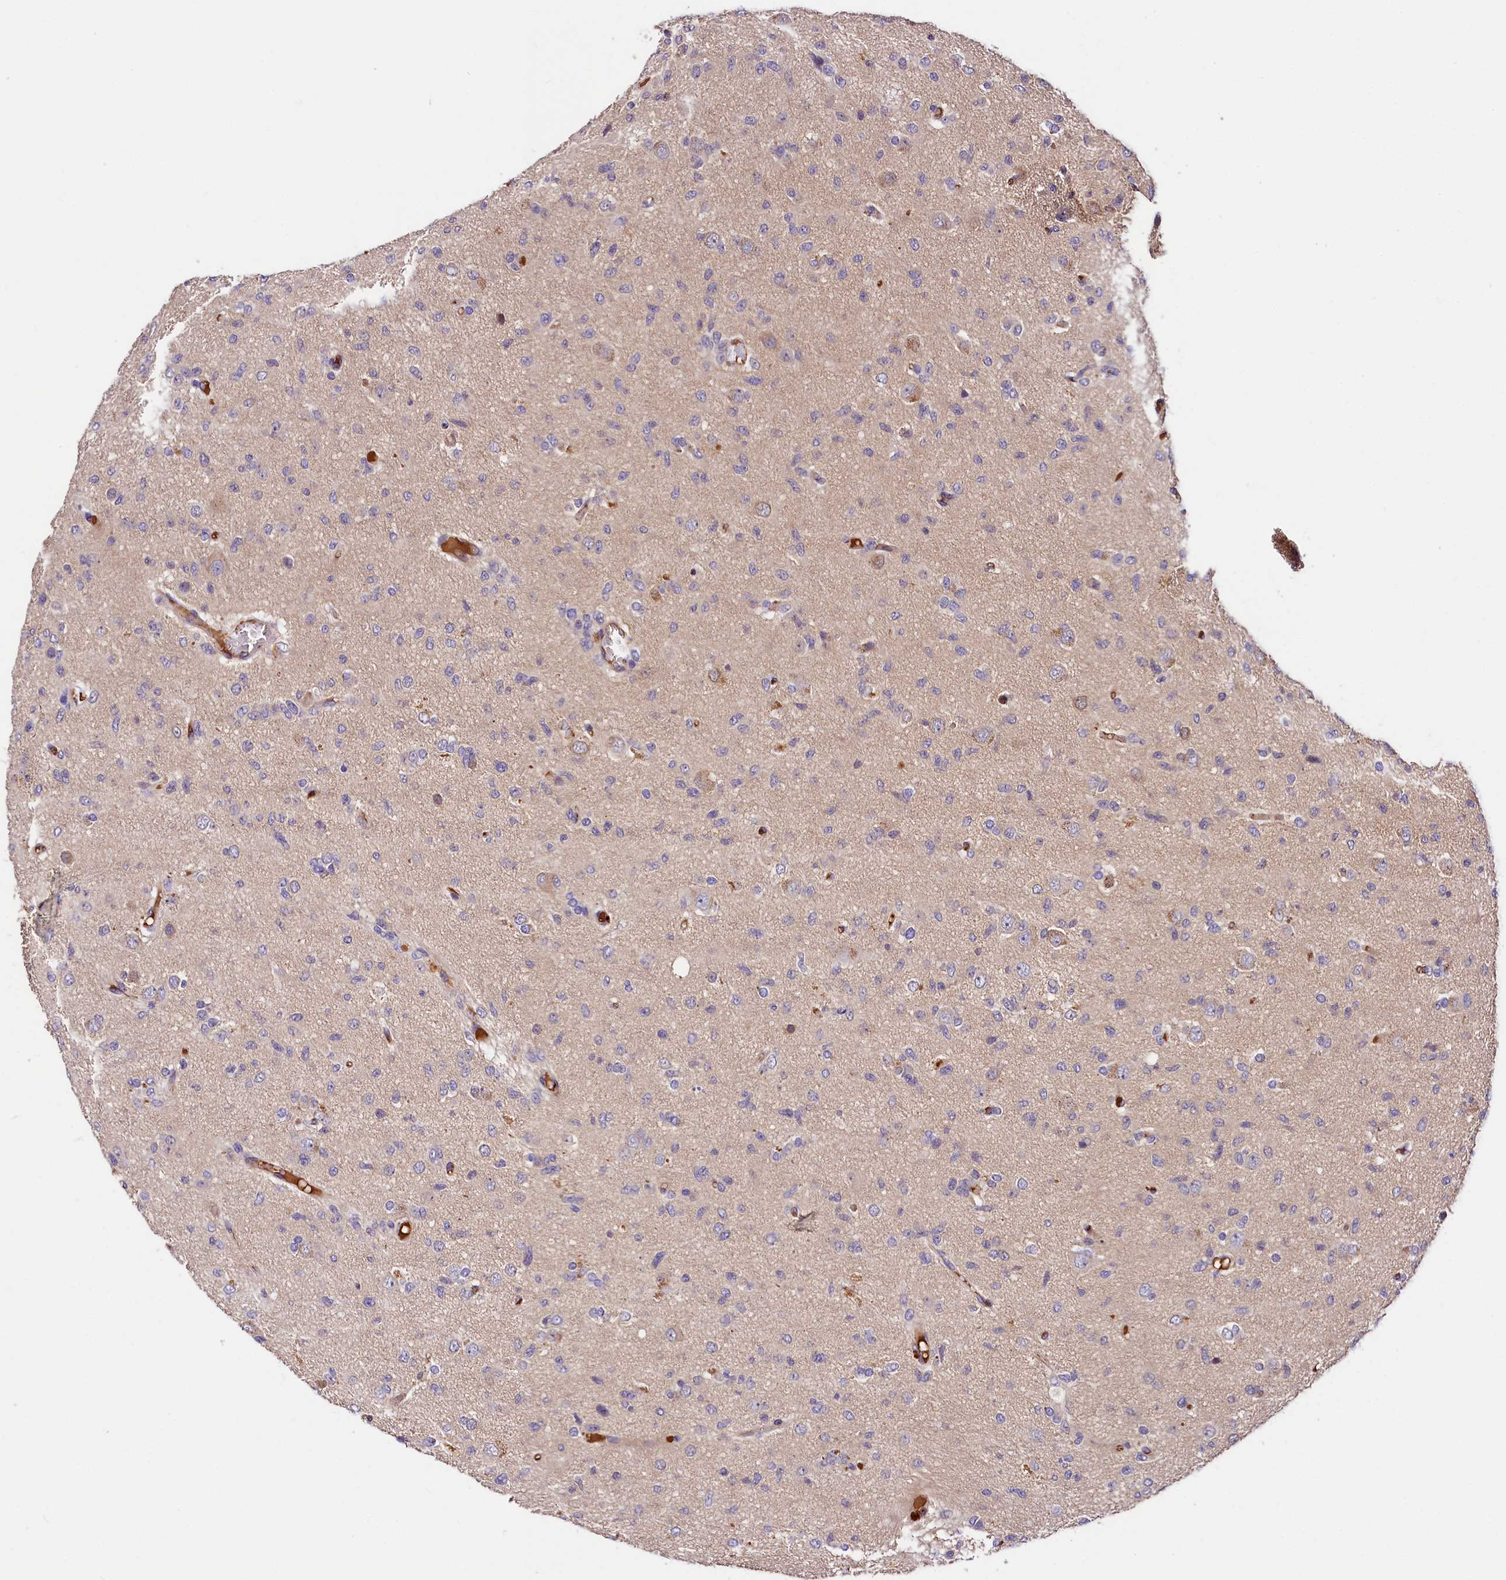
{"staining": {"intensity": "negative", "quantity": "none", "location": "none"}, "tissue": "glioma", "cell_type": "Tumor cells", "image_type": "cancer", "snomed": [{"axis": "morphology", "description": "Glioma, malignant, High grade"}, {"axis": "topography", "description": "Brain"}], "caption": "Immunohistochemistry image of neoplastic tissue: glioma stained with DAB shows no significant protein expression in tumor cells.", "gene": "ARMC6", "patient": {"sex": "female", "age": 59}}